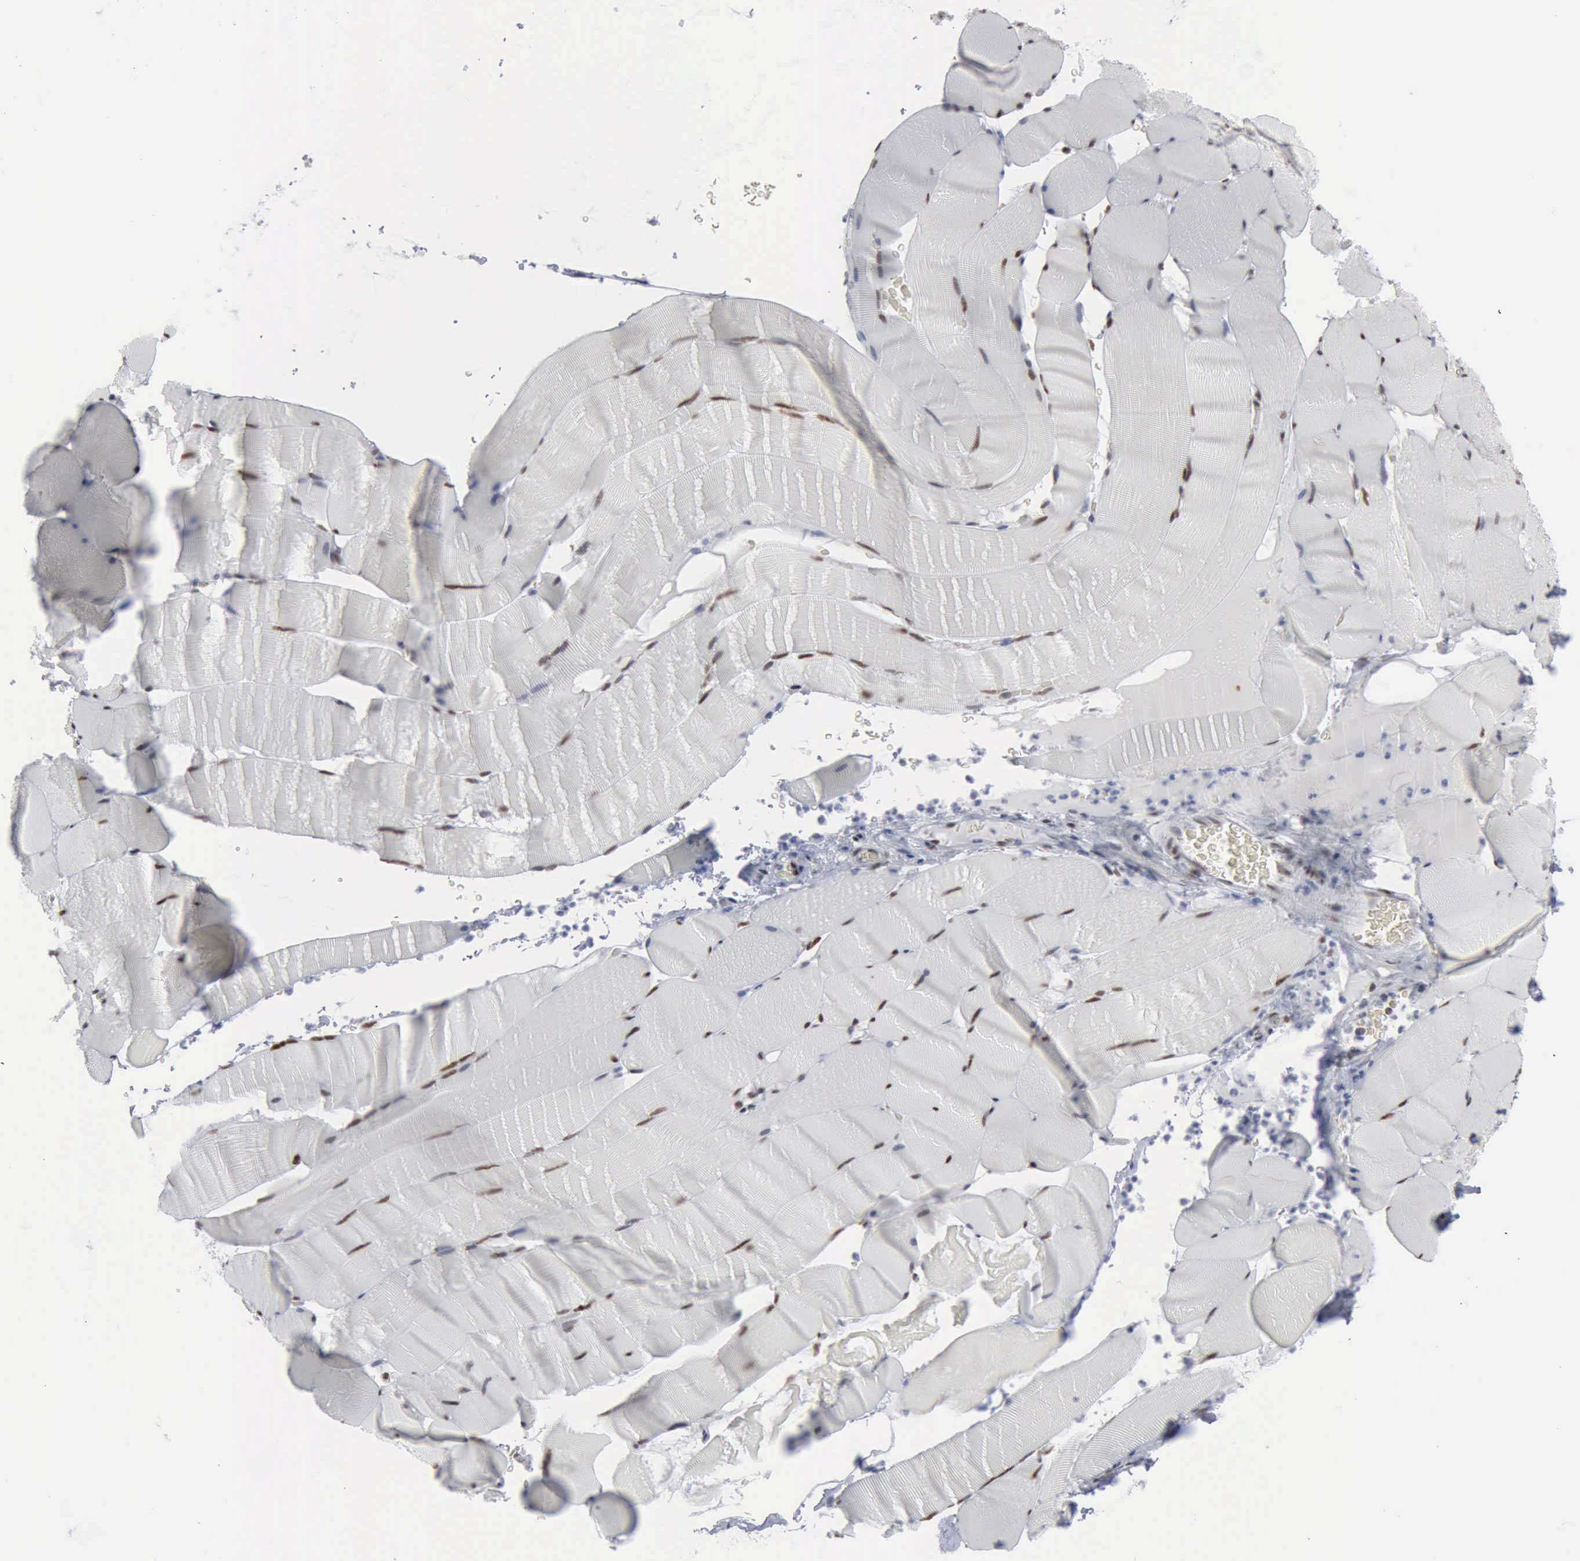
{"staining": {"intensity": "moderate", "quantity": "25%-75%", "location": "nuclear"}, "tissue": "skeletal muscle", "cell_type": "Myocytes", "image_type": "normal", "snomed": [{"axis": "morphology", "description": "Normal tissue, NOS"}, {"axis": "topography", "description": "Skeletal muscle"}], "caption": "Immunohistochemical staining of normal human skeletal muscle reveals moderate nuclear protein staining in about 25%-75% of myocytes.", "gene": "XPA", "patient": {"sex": "male", "age": 62}}